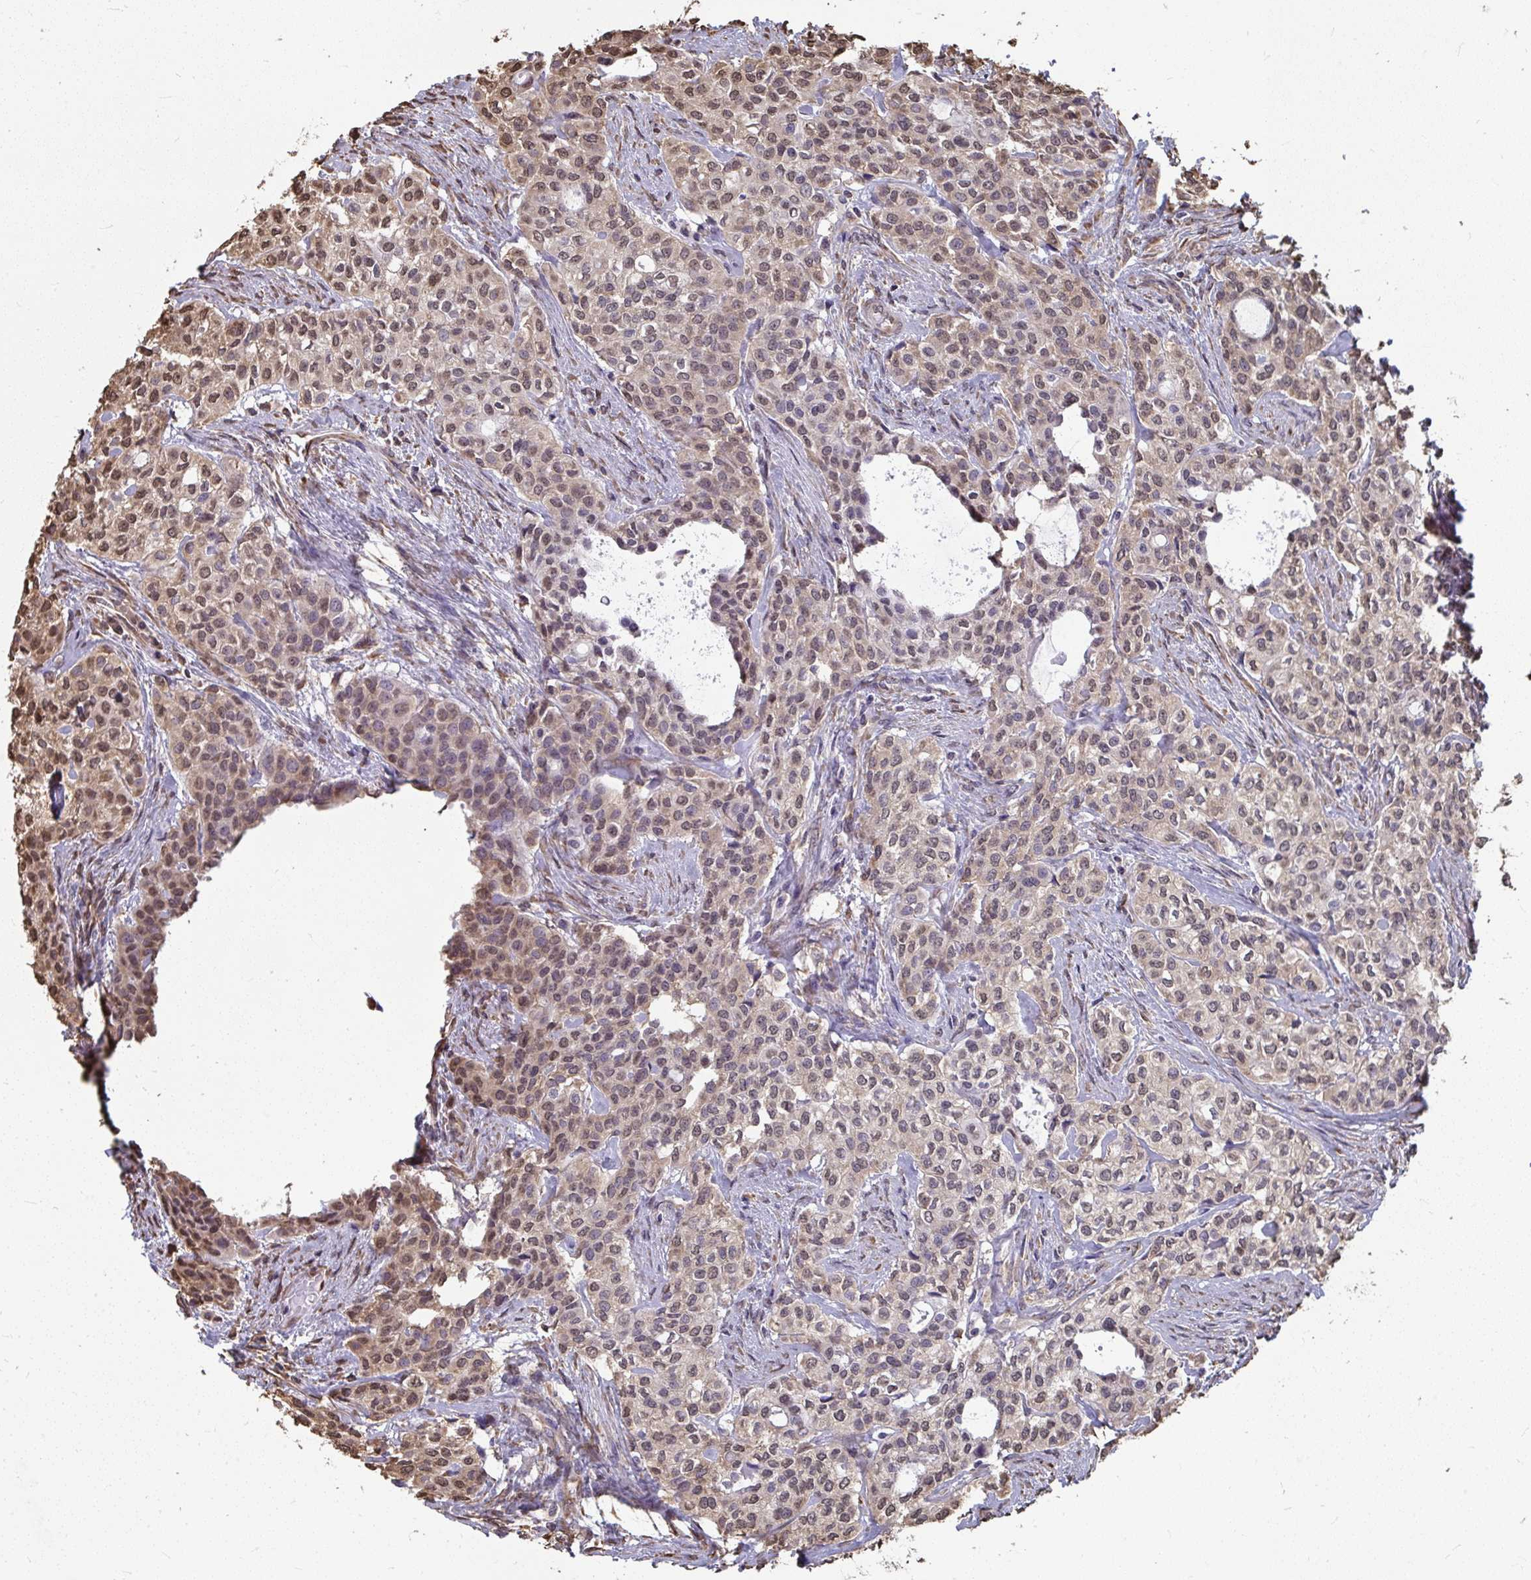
{"staining": {"intensity": "moderate", "quantity": ">75%", "location": "cytoplasmic/membranous,nuclear"}, "tissue": "head and neck cancer", "cell_type": "Tumor cells", "image_type": "cancer", "snomed": [{"axis": "morphology", "description": "Adenocarcinoma, NOS"}, {"axis": "topography", "description": "Head-Neck"}], "caption": "DAB (3,3'-diaminobenzidine) immunohistochemical staining of human head and neck cancer demonstrates moderate cytoplasmic/membranous and nuclear protein positivity in about >75% of tumor cells. (DAB IHC, brown staining for protein, blue staining for nuclei).", "gene": "SYNCRIP", "patient": {"sex": "male", "age": 81}}